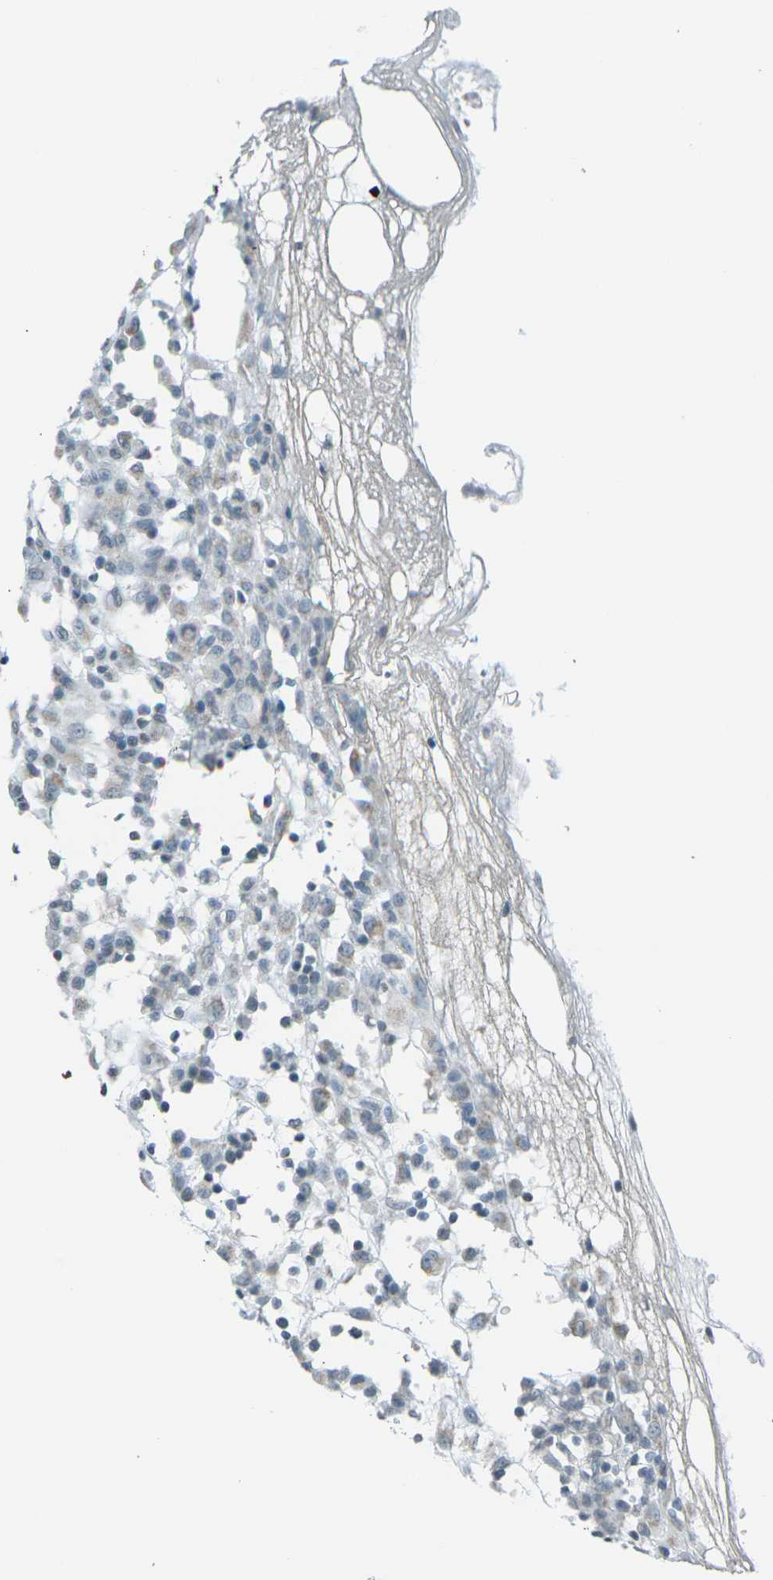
{"staining": {"intensity": "weak", "quantity": ">75%", "location": "cytoplasmic/membranous"}, "tissue": "colorectal cancer", "cell_type": "Tumor cells", "image_type": "cancer", "snomed": [{"axis": "morphology", "description": "Adenocarcinoma, NOS"}, {"axis": "topography", "description": "Colon"}], "caption": "Protein expression analysis of colorectal cancer exhibits weak cytoplasmic/membranous staining in approximately >75% of tumor cells. Immunohistochemistry stains the protein in brown and the nuclei are stained blue.", "gene": "H2BC1", "patient": {"sex": "female", "age": 86}}